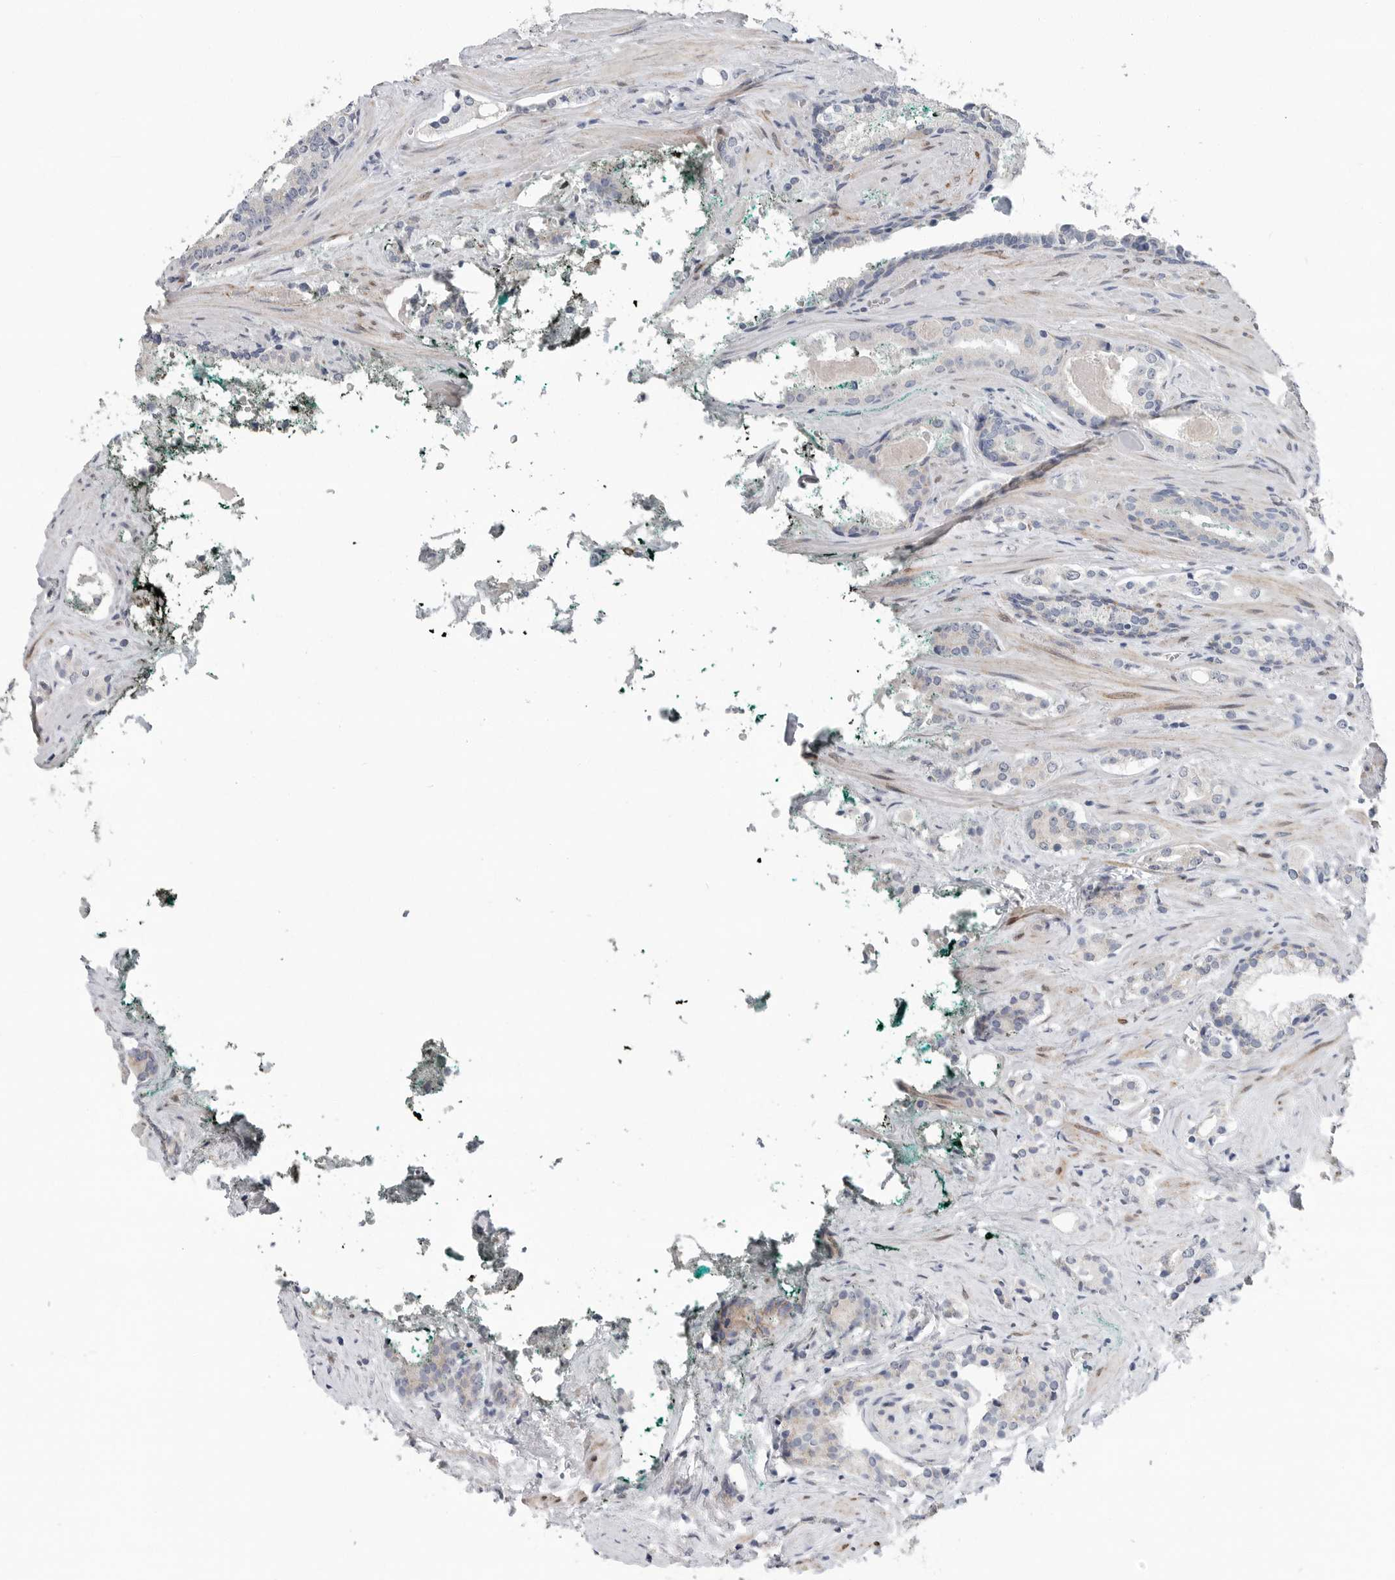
{"staining": {"intensity": "negative", "quantity": "none", "location": "none"}, "tissue": "prostate cancer", "cell_type": "Tumor cells", "image_type": "cancer", "snomed": [{"axis": "morphology", "description": "Adenocarcinoma, High grade"}, {"axis": "topography", "description": "Prostate"}], "caption": "Immunohistochemistry (IHC) of human prostate cancer reveals no expression in tumor cells.", "gene": "PLN", "patient": {"sex": "male", "age": 71}}